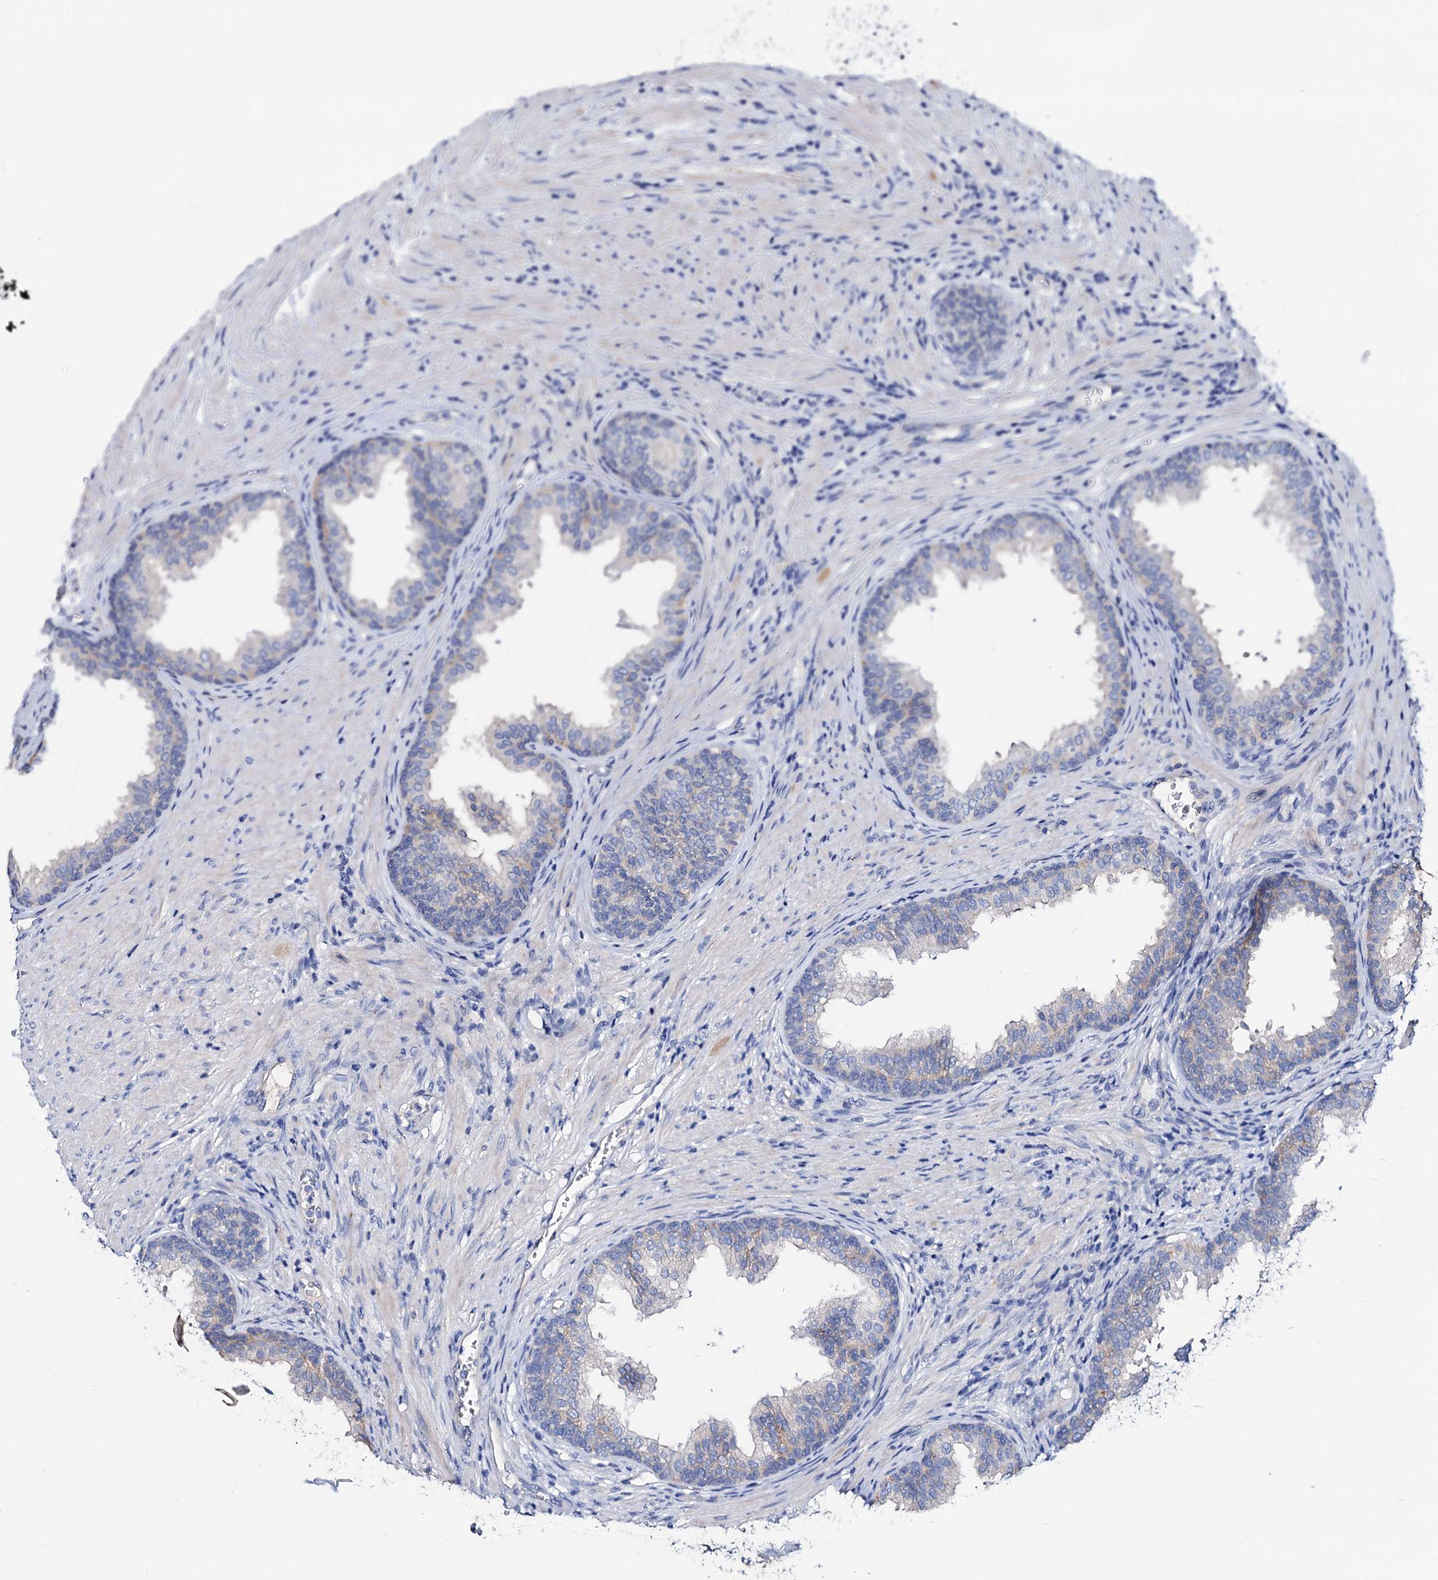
{"staining": {"intensity": "weak", "quantity": "<25%", "location": "cytoplasmic/membranous"}, "tissue": "prostate", "cell_type": "Glandular cells", "image_type": "normal", "snomed": [{"axis": "morphology", "description": "Normal tissue, NOS"}, {"axis": "topography", "description": "Prostate"}], "caption": "High power microscopy histopathology image of an immunohistochemistry micrograph of normal prostate, revealing no significant positivity in glandular cells. (Stains: DAB (3,3'-diaminobenzidine) IHC with hematoxylin counter stain, Microscopy: brightfield microscopy at high magnification).", "gene": "DYDC2", "patient": {"sex": "male", "age": 76}}